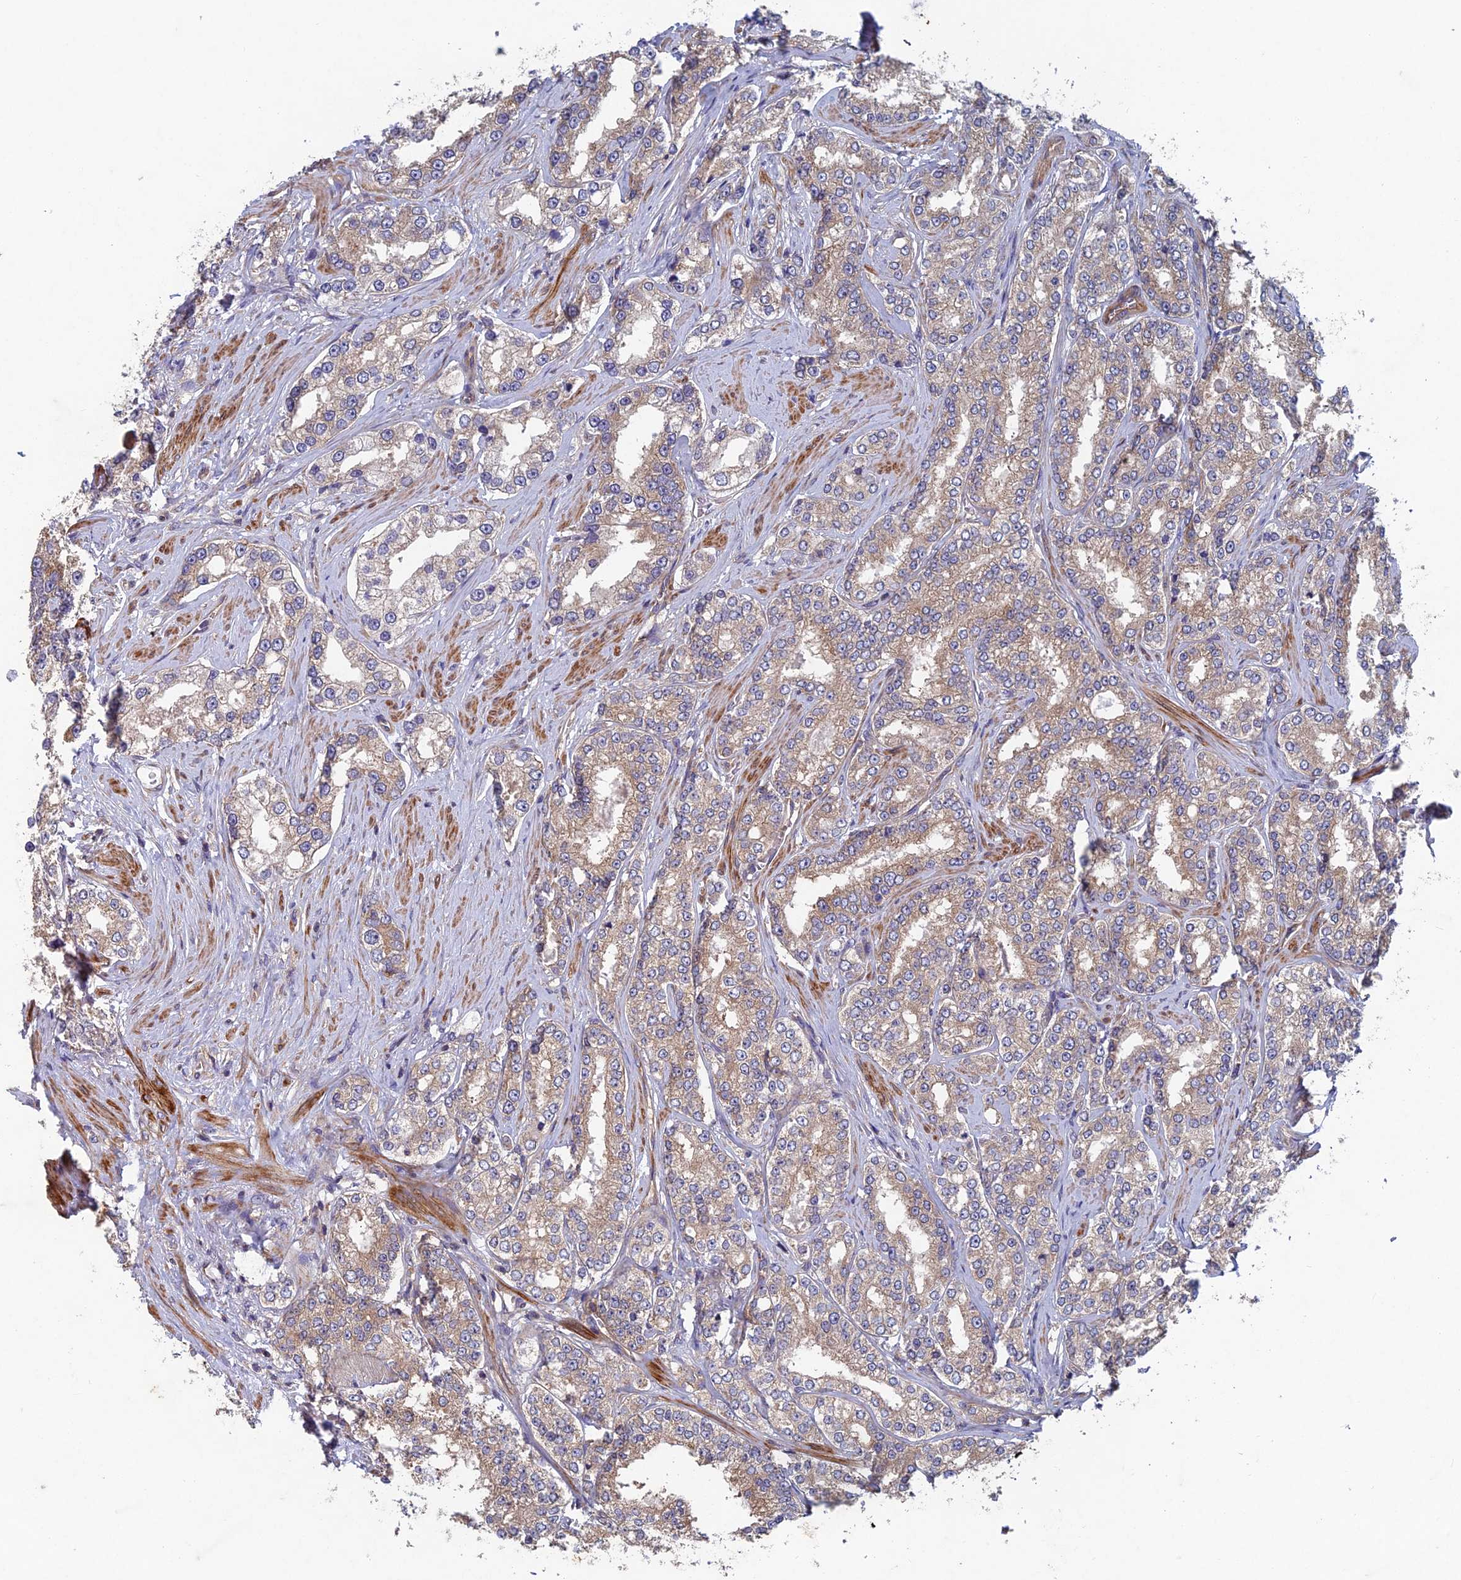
{"staining": {"intensity": "weak", "quantity": ">75%", "location": "cytoplasmic/membranous"}, "tissue": "prostate cancer", "cell_type": "Tumor cells", "image_type": "cancer", "snomed": [{"axis": "morphology", "description": "Normal tissue, NOS"}, {"axis": "morphology", "description": "Adenocarcinoma, High grade"}, {"axis": "topography", "description": "Prostate"}], "caption": "Prostate high-grade adenocarcinoma was stained to show a protein in brown. There is low levels of weak cytoplasmic/membranous staining in about >75% of tumor cells.", "gene": "NCAPG", "patient": {"sex": "male", "age": 83}}